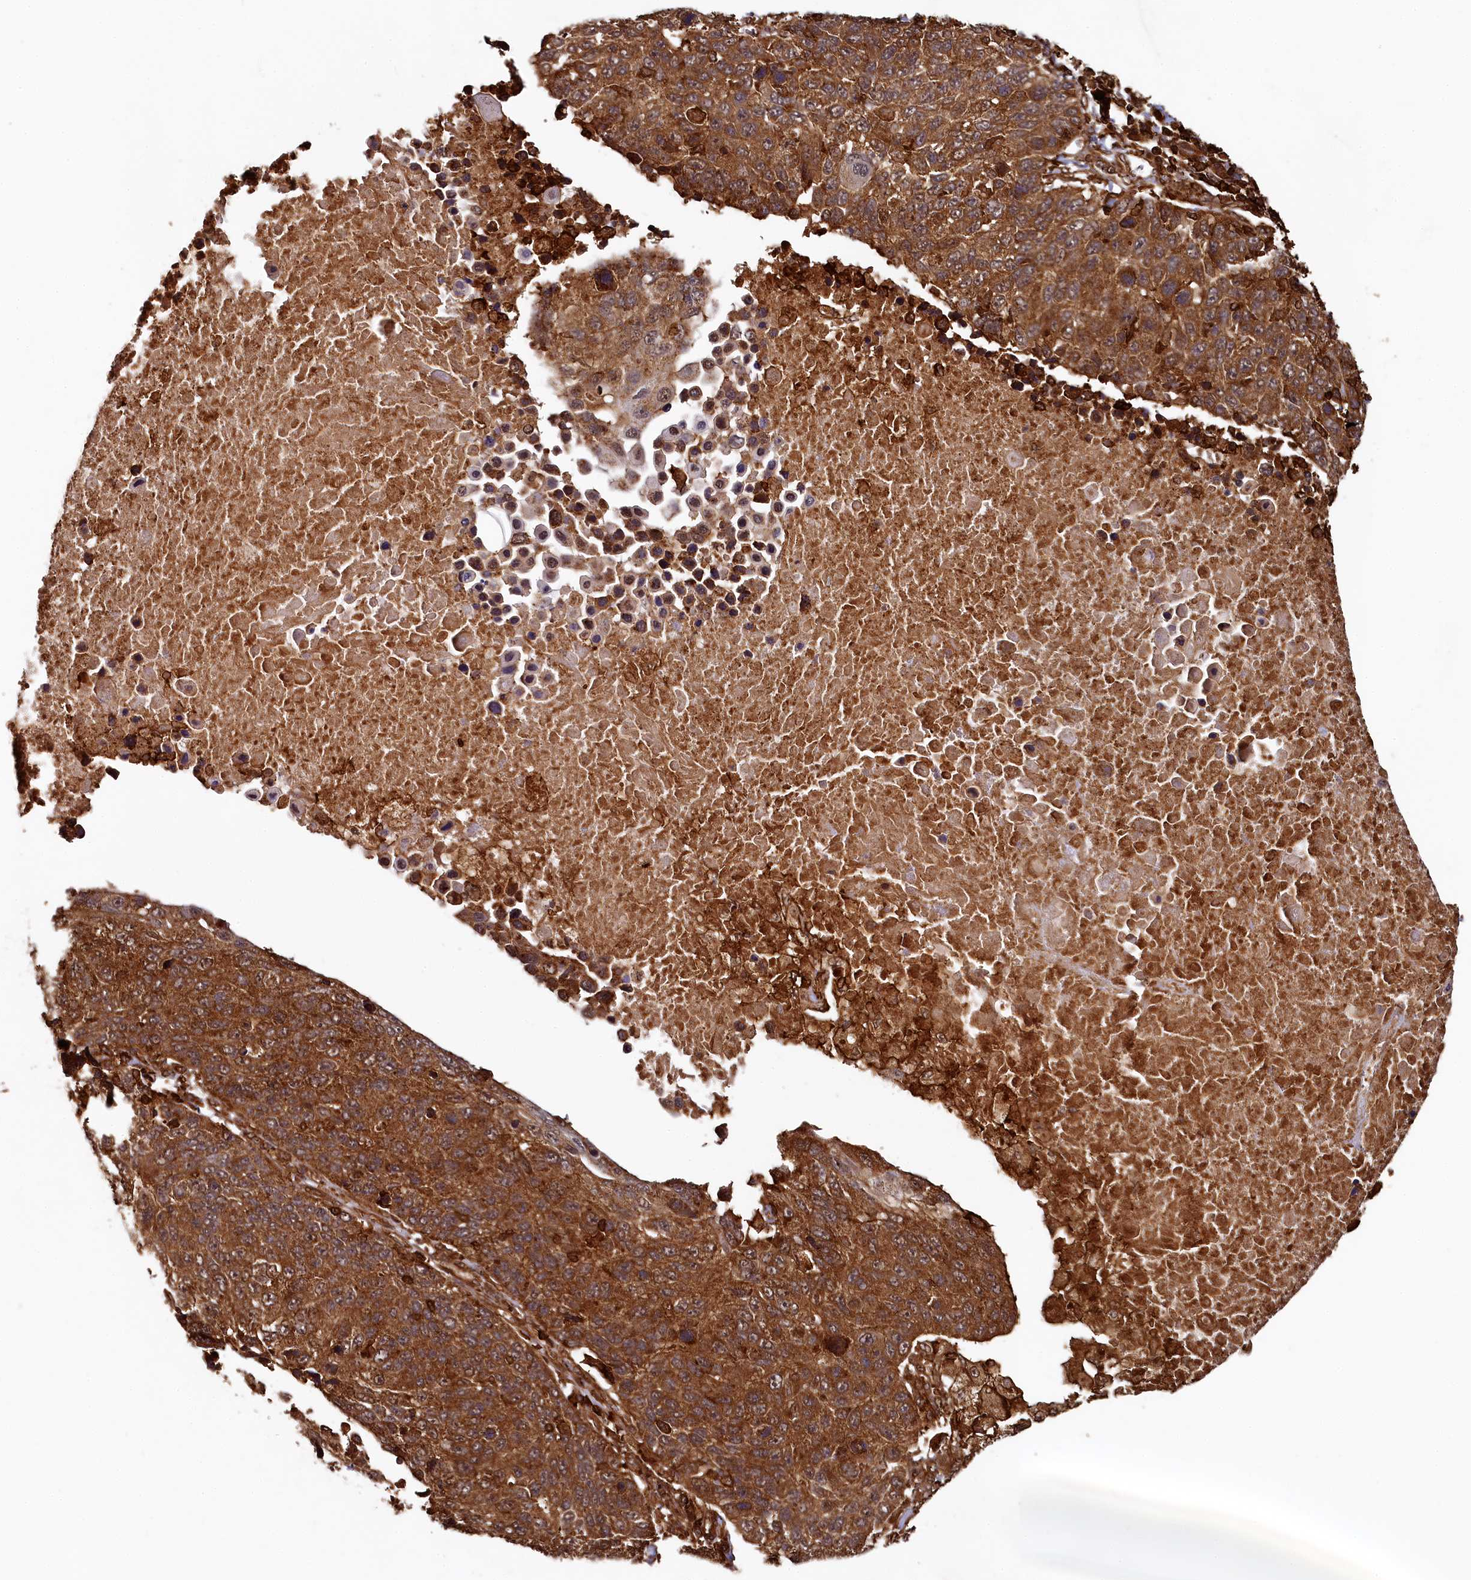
{"staining": {"intensity": "moderate", "quantity": ">75%", "location": "cytoplasmic/membranous"}, "tissue": "lung cancer", "cell_type": "Tumor cells", "image_type": "cancer", "snomed": [{"axis": "morphology", "description": "Normal tissue, NOS"}, {"axis": "morphology", "description": "Squamous cell carcinoma, NOS"}, {"axis": "topography", "description": "Lymph node"}, {"axis": "topography", "description": "Lung"}], "caption": "Immunohistochemical staining of human squamous cell carcinoma (lung) displays medium levels of moderate cytoplasmic/membranous protein positivity in approximately >75% of tumor cells.", "gene": "STUB1", "patient": {"sex": "male", "age": 66}}